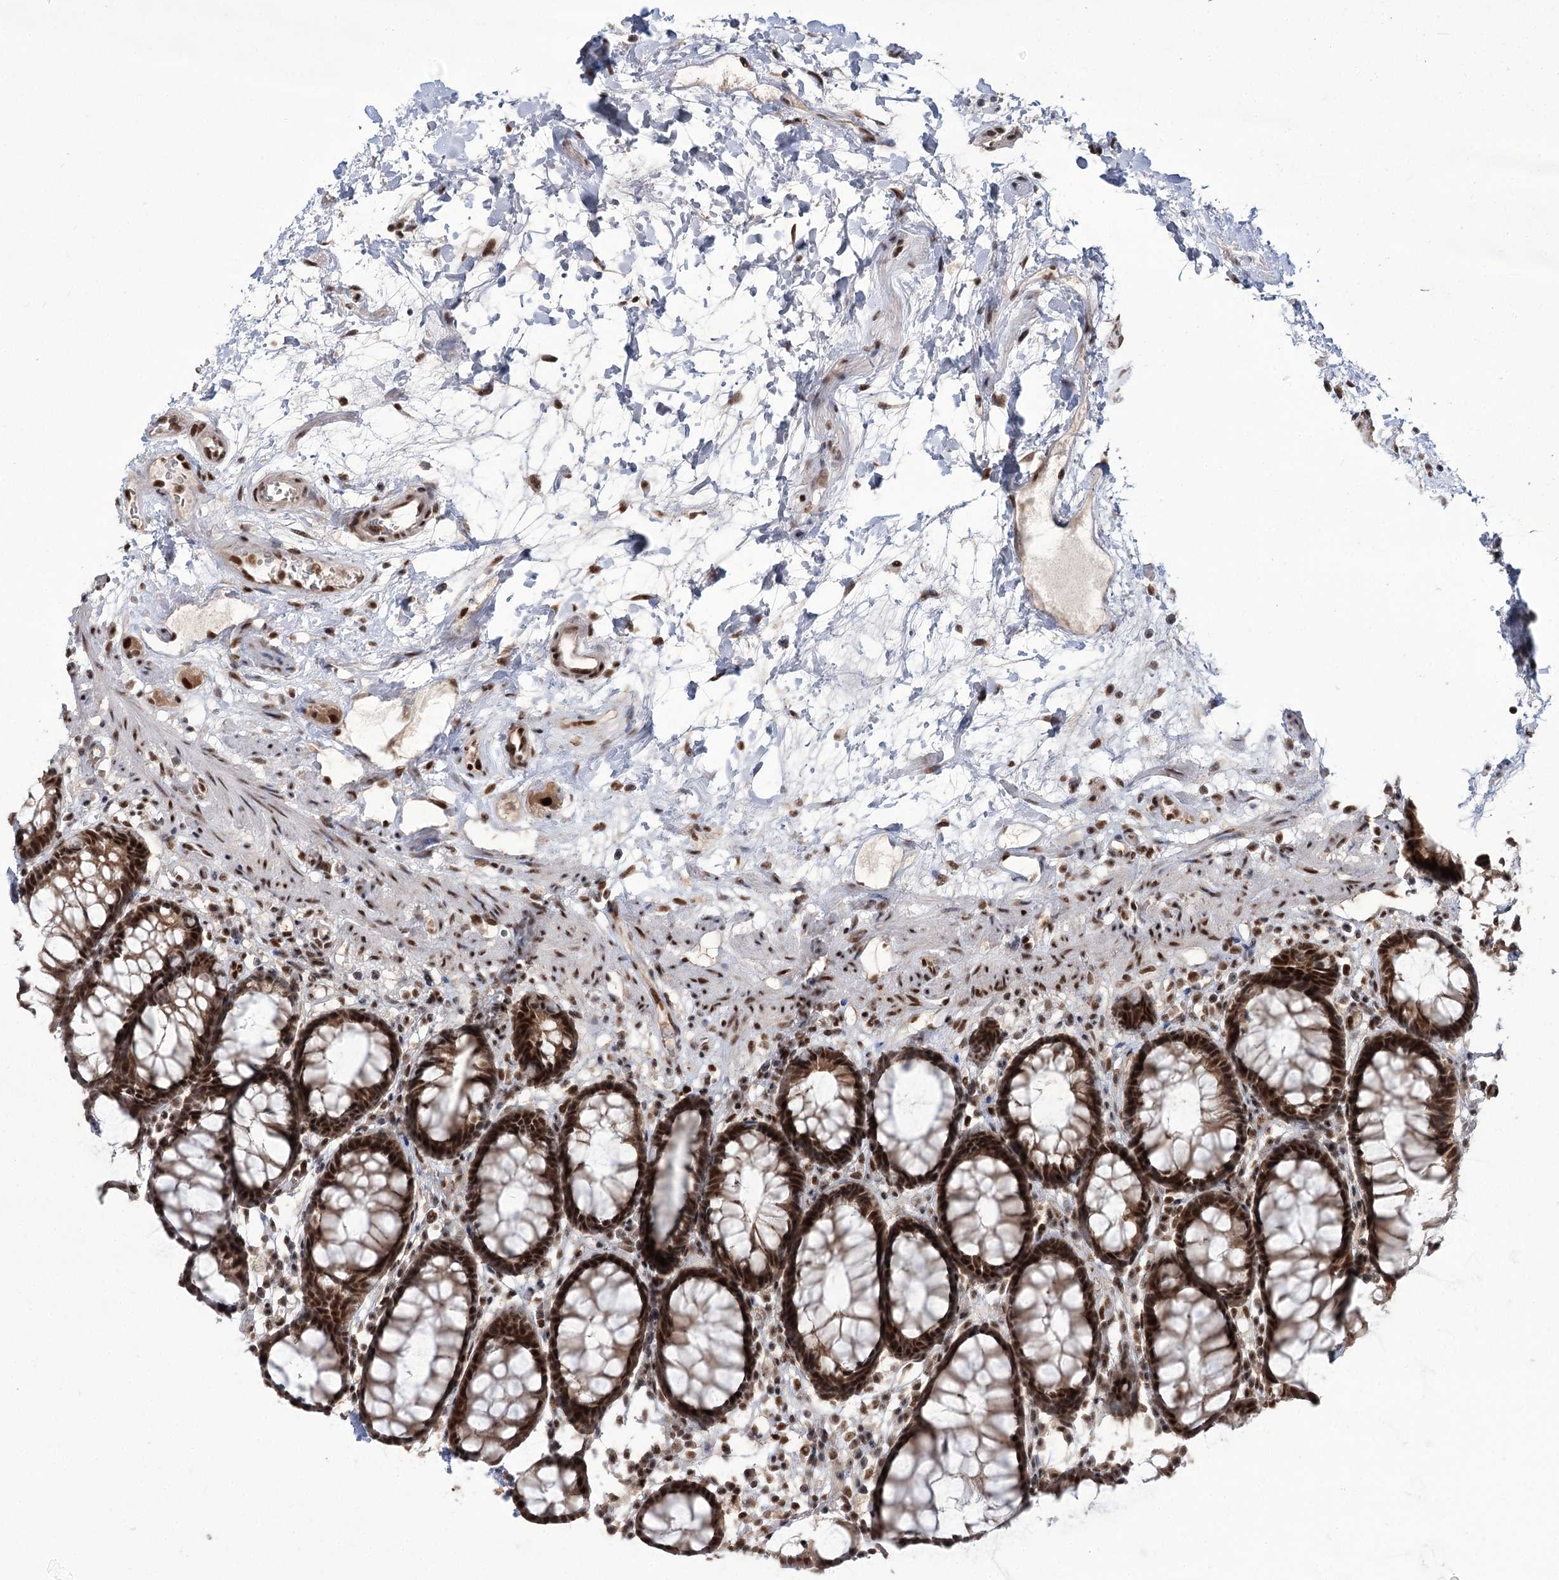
{"staining": {"intensity": "strong", "quantity": ">75%", "location": "cytoplasmic/membranous,nuclear"}, "tissue": "rectum", "cell_type": "Glandular cells", "image_type": "normal", "snomed": [{"axis": "morphology", "description": "Normal tissue, NOS"}, {"axis": "topography", "description": "Rectum"}], "caption": "IHC of benign rectum shows high levels of strong cytoplasmic/membranous,nuclear positivity in approximately >75% of glandular cells.", "gene": "ERCC3", "patient": {"sex": "male", "age": 64}}